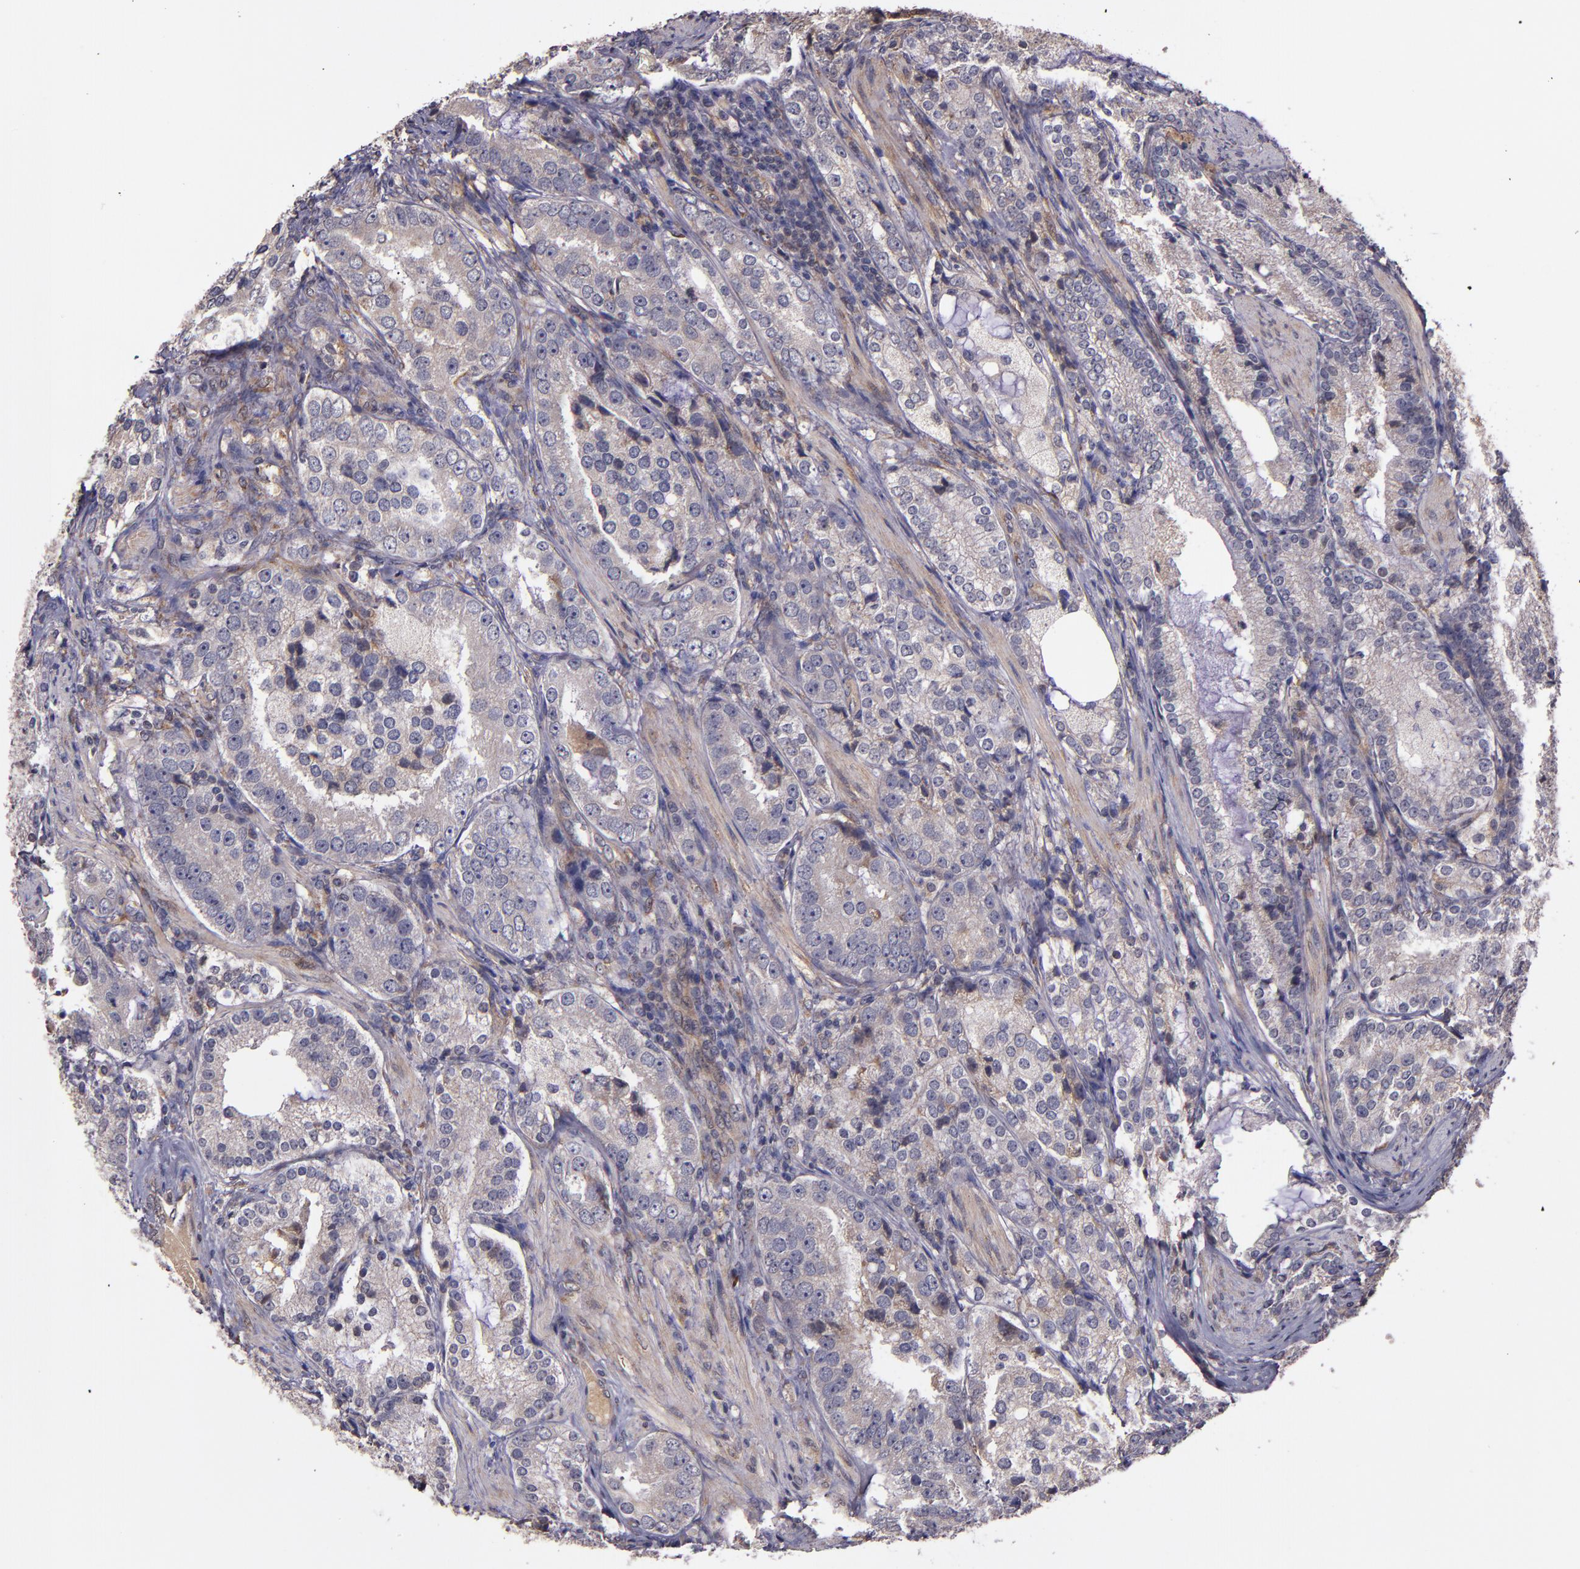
{"staining": {"intensity": "weak", "quantity": "25%-75%", "location": "cytoplasmic/membranous"}, "tissue": "prostate cancer", "cell_type": "Tumor cells", "image_type": "cancer", "snomed": [{"axis": "morphology", "description": "Adenocarcinoma, High grade"}, {"axis": "topography", "description": "Prostate"}], "caption": "Immunohistochemical staining of human prostate high-grade adenocarcinoma exhibits low levels of weak cytoplasmic/membranous protein expression in about 25%-75% of tumor cells. (Brightfield microscopy of DAB IHC at high magnification).", "gene": "PRAF2", "patient": {"sex": "male", "age": 63}}